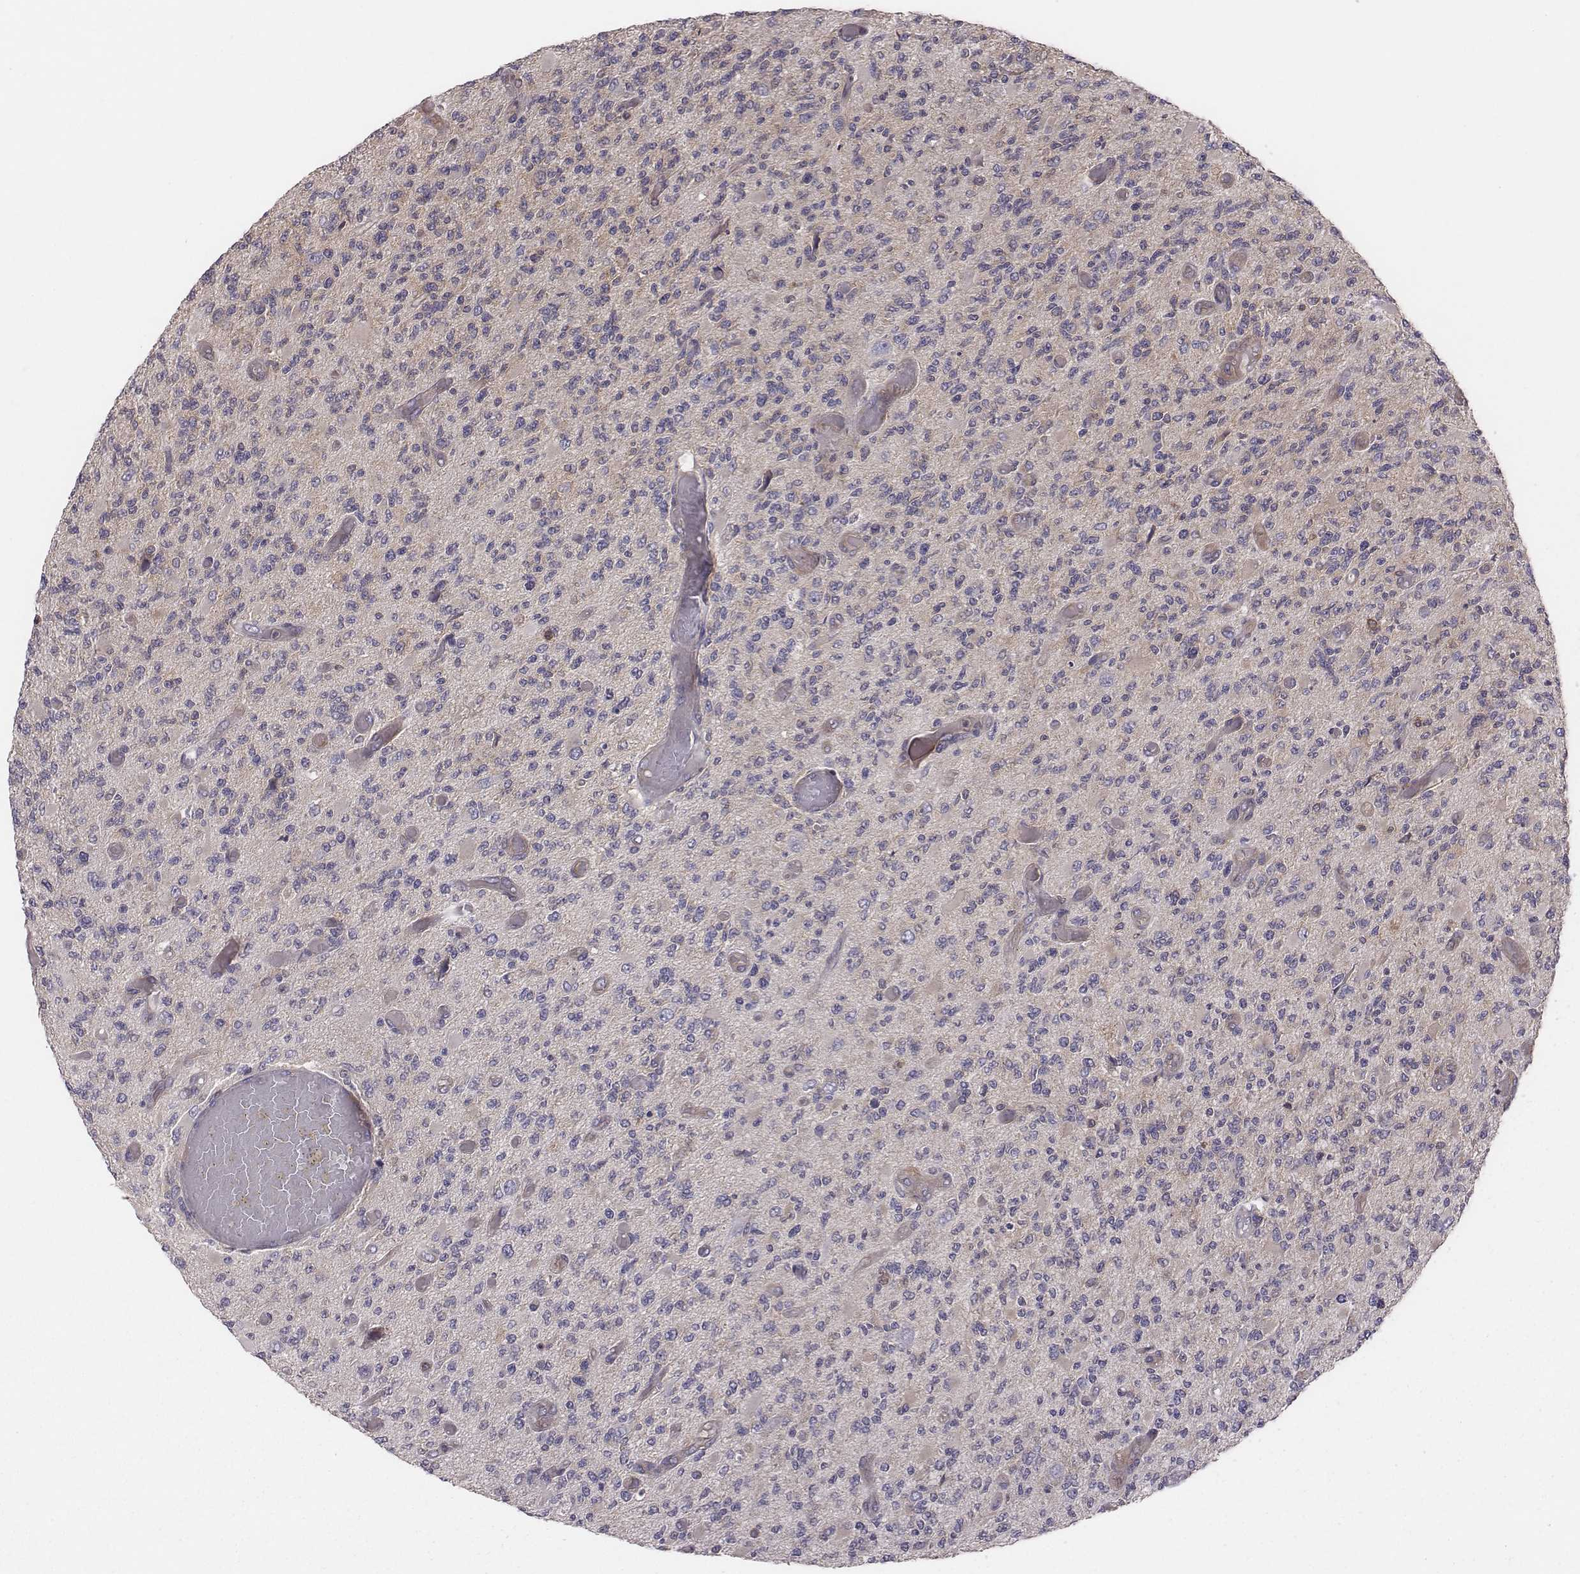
{"staining": {"intensity": "weak", "quantity": "25%-75%", "location": "cytoplasmic/membranous"}, "tissue": "glioma", "cell_type": "Tumor cells", "image_type": "cancer", "snomed": [{"axis": "morphology", "description": "Glioma, malignant, High grade"}, {"axis": "topography", "description": "Brain"}], "caption": "An image showing weak cytoplasmic/membranous staining in about 25%-75% of tumor cells in high-grade glioma (malignant), as visualized by brown immunohistochemical staining.", "gene": "CAD", "patient": {"sex": "female", "age": 63}}